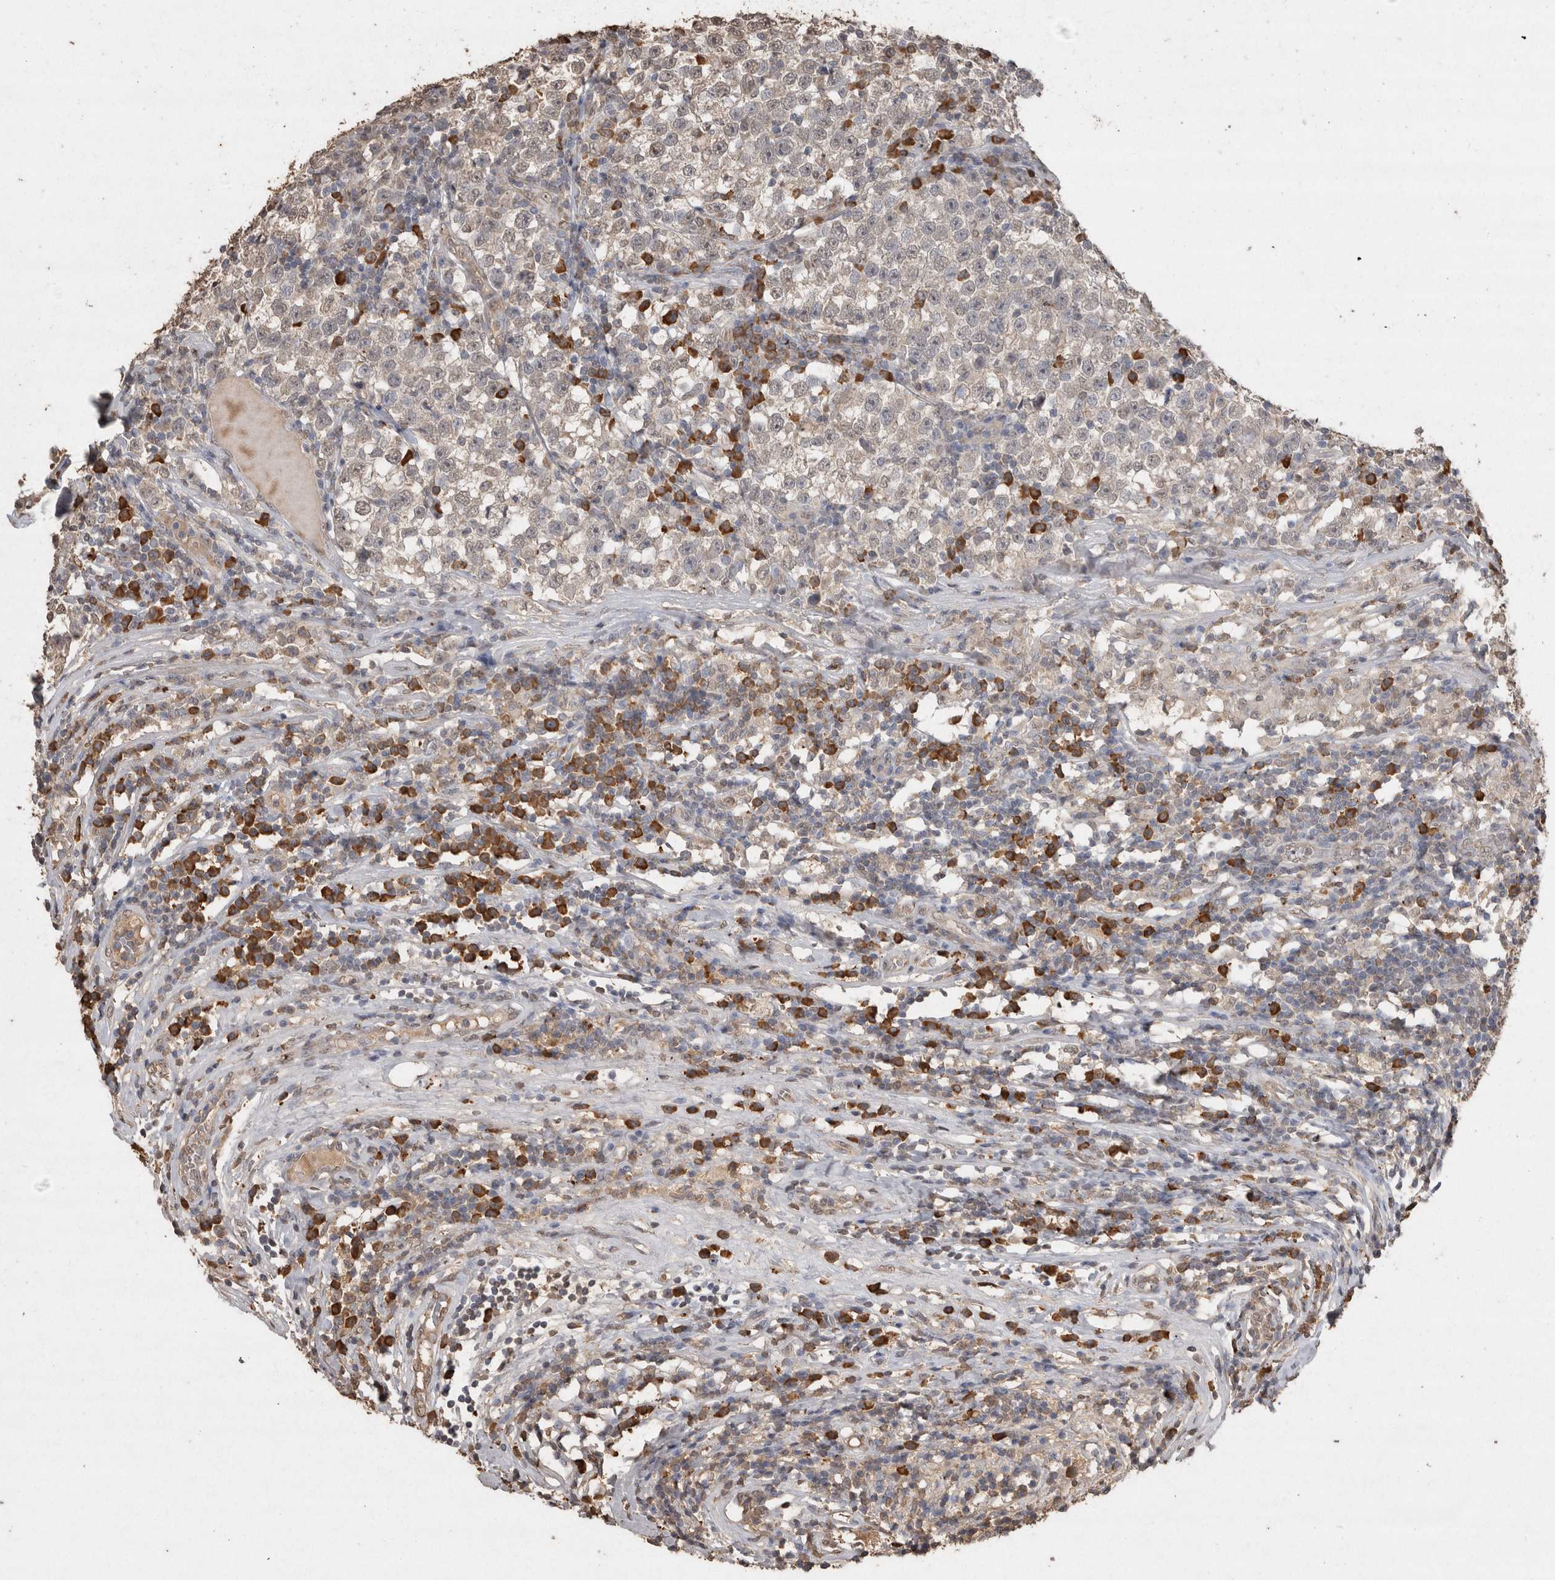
{"staining": {"intensity": "negative", "quantity": "none", "location": "none"}, "tissue": "testis cancer", "cell_type": "Tumor cells", "image_type": "cancer", "snomed": [{"axis": "morphology", "description": "Seminoma, NOS"}, {"axis": "topography", "description": "Testis"}], "caption": "There is no significant expression in tumor cells of testis cancer (seminoma). Nuclei are stained in blue.", "gene": "CRELD2", "patient": {"sex": "male", "age": 43}}